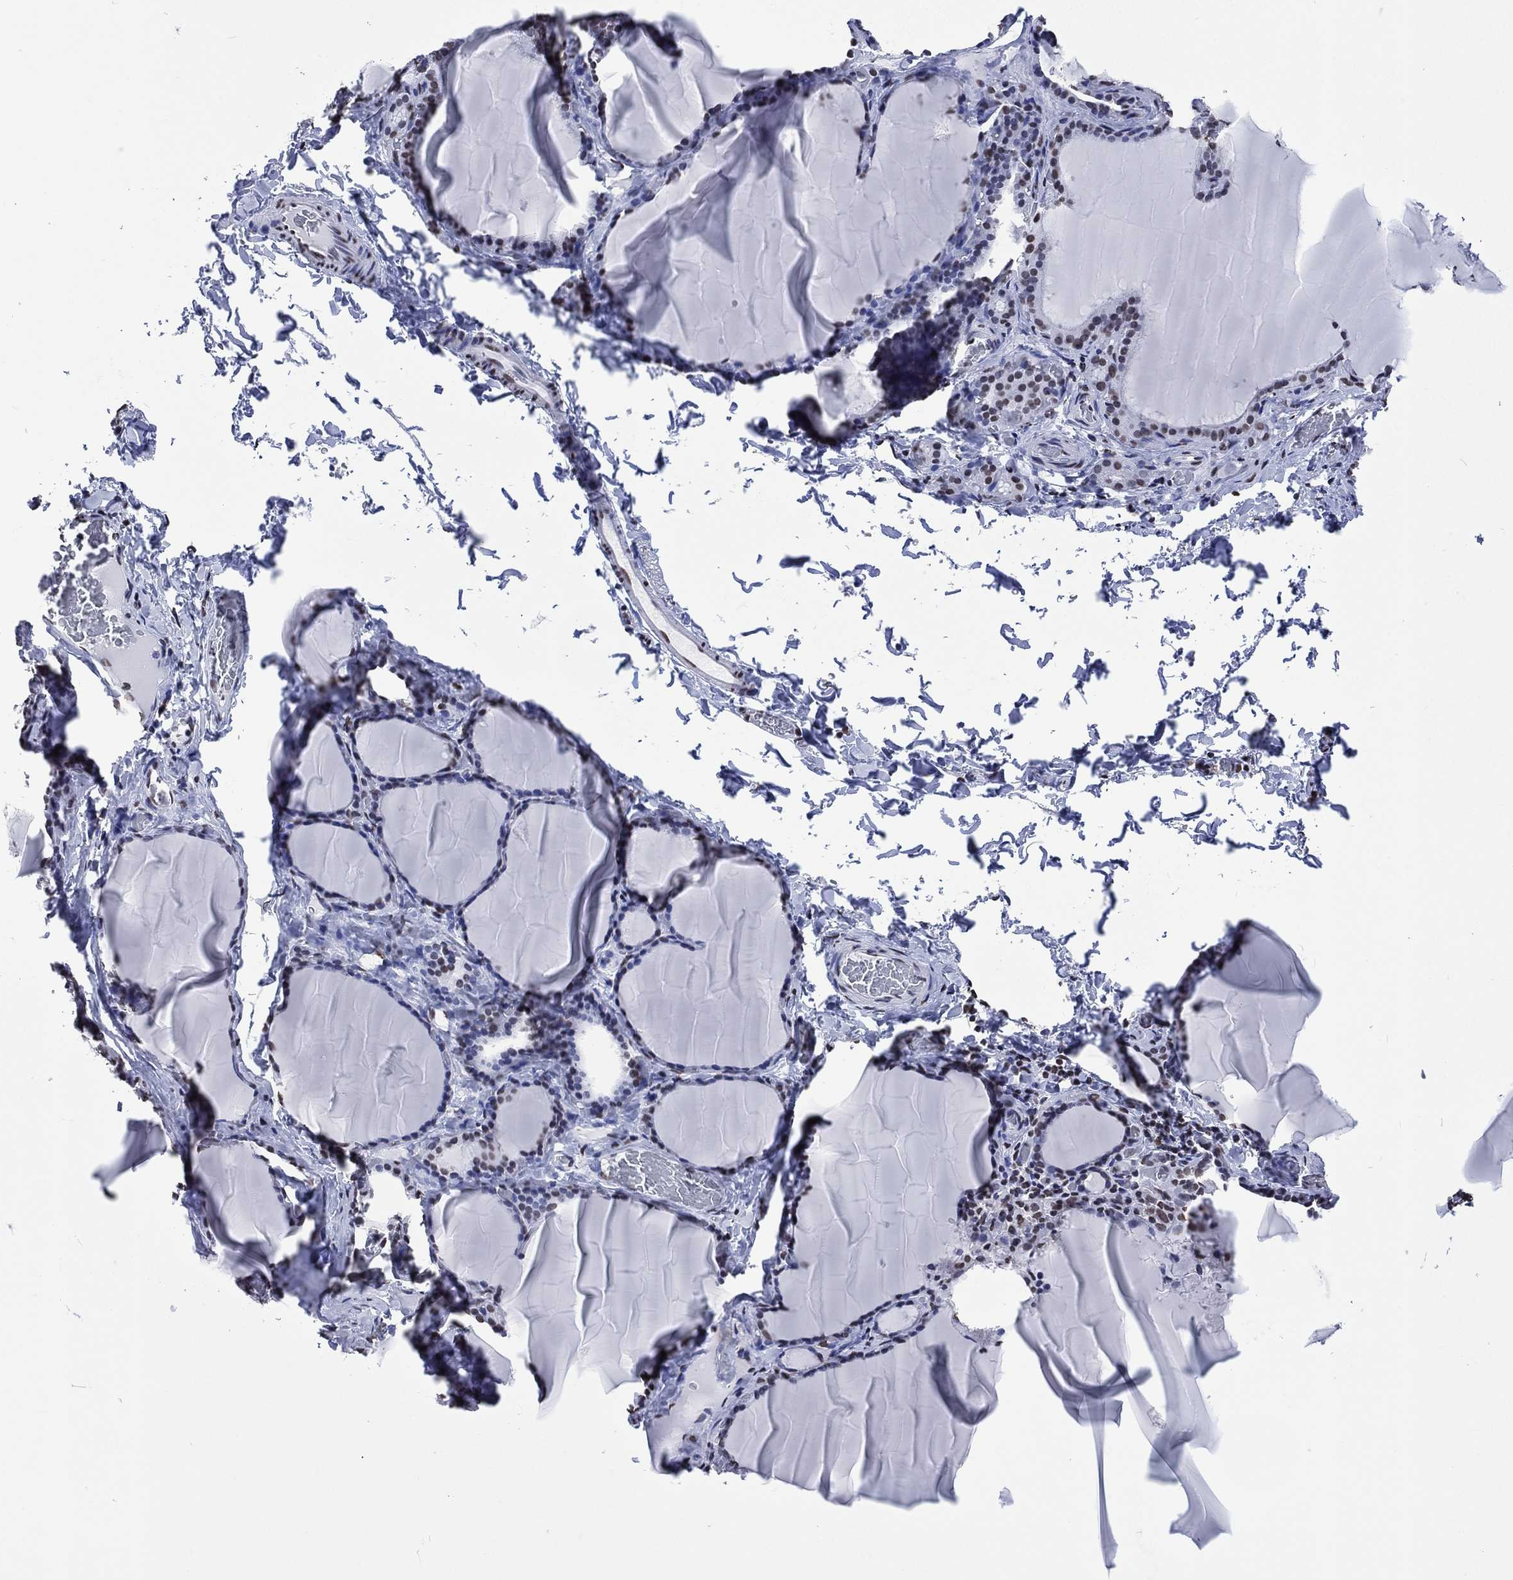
{"staining": {"intensity": "strong", "quantity": ">75%", "location": "nuclear"}, "tissue": "thyroid gland", "cell_type": "Glandular cells", "image_type": "normal", "snomed": [{"axis": "morphology", "description": "Normal tissue, NOS"}, {"axis": "morphology", "description": "Hyperplasia, NOS"}, {"axis": "topography", "description": "Thyroid gland"}], "caption": "A brown stain labels strong nuclear expression of a protein in glandular cells of benign thyroid gland. The staining was performed using DAB to visualize the protein expression in brown, while the nuclei were stained in blue with hematoxylin (Magnification: 20x).", "gene": "RETREG2", "patient": {"sex": "female", "age": 27}}